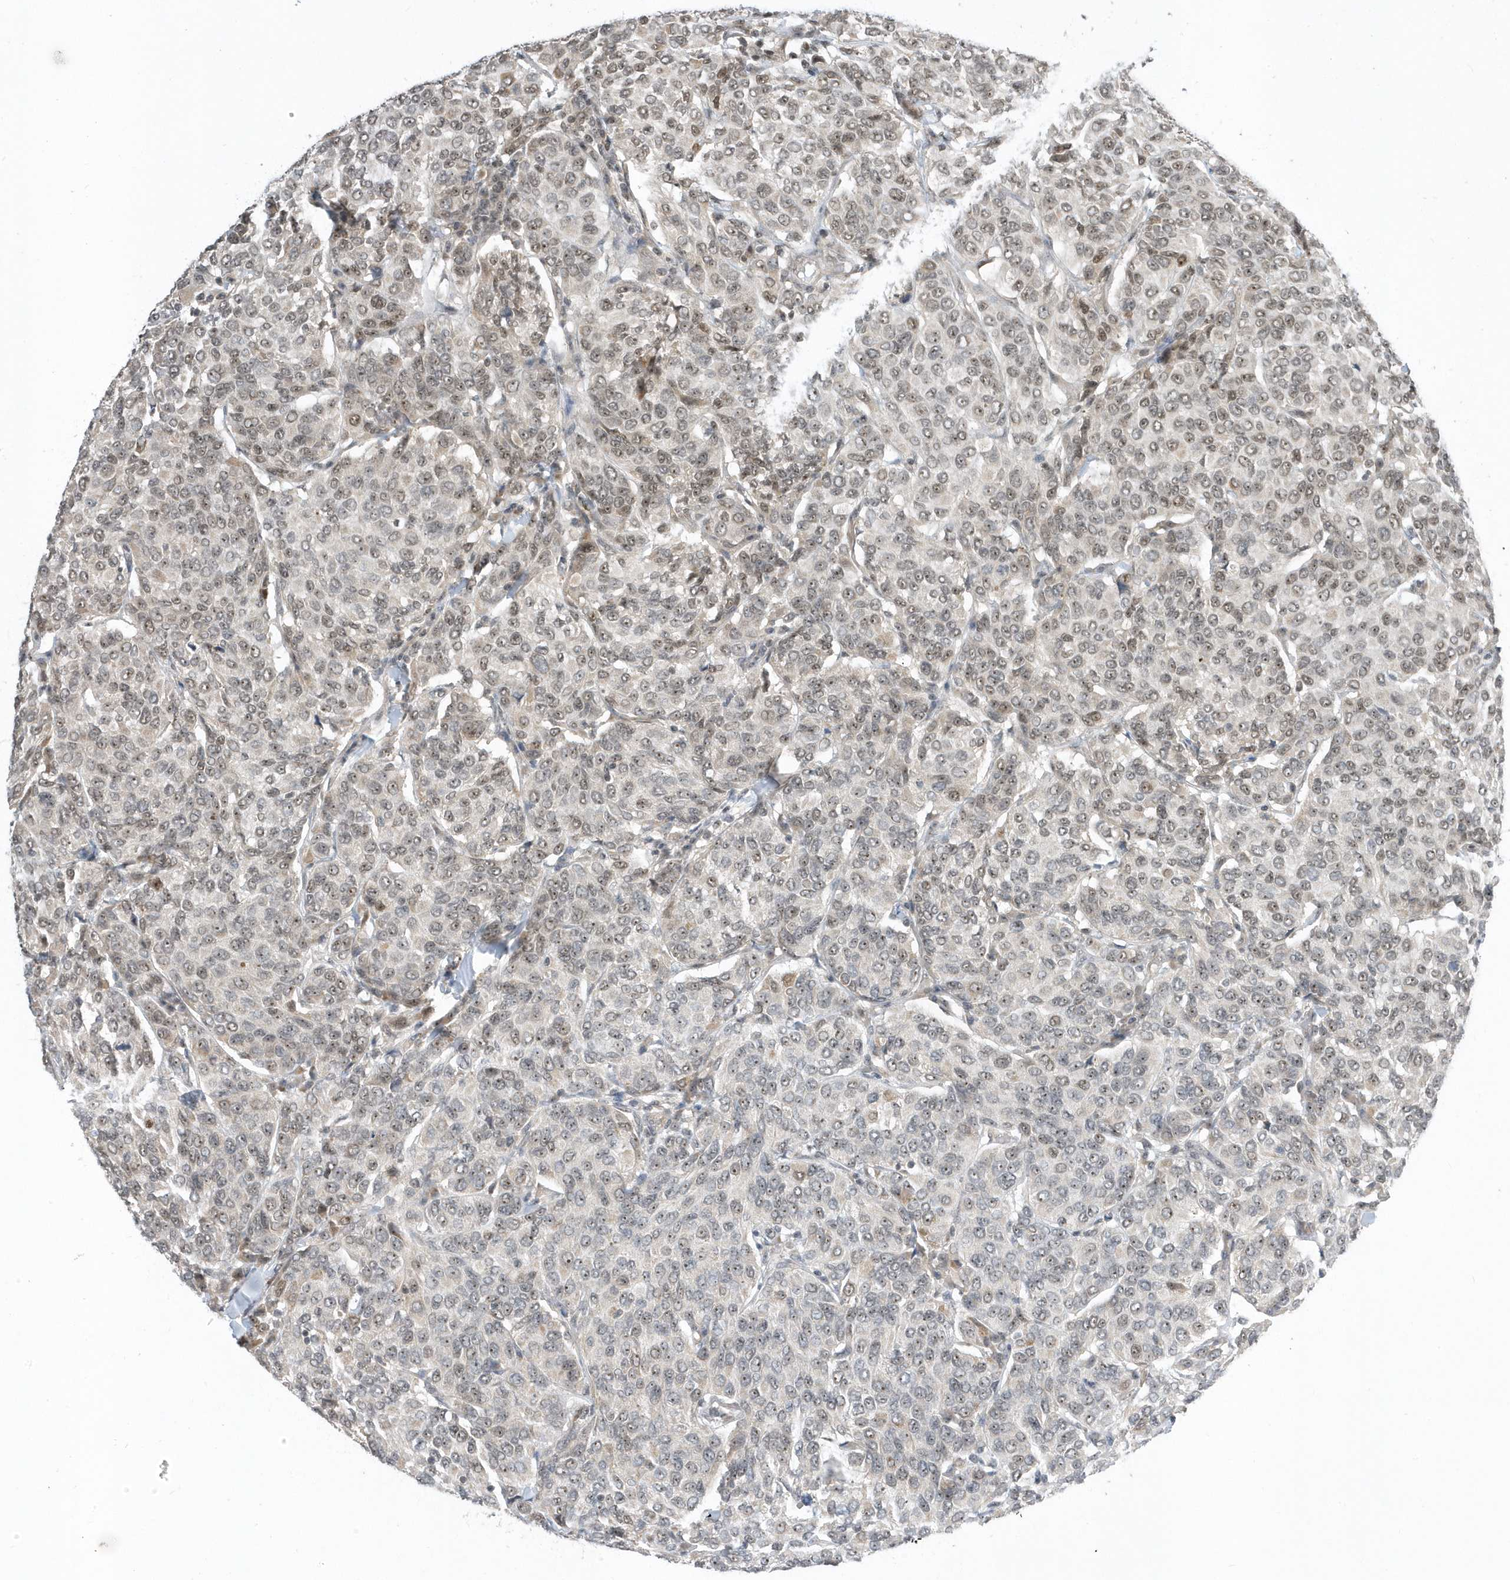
{"staining": {"intensity": "weak", "quantity": "25%-75%", "location": "nuclear"}, "tissue": "breast cancer", "cell_type": "Tumor cells", "image_type": "cancer", "snomed": [{"axis": "morphology", "description": "Duct carcinoma"}, {"axis": "topography", "description": "Breast"}], "caption": "Immunohistochemical staining of human breast cancer (intraductal carcinoma) displays weak nuclear protein staining in approximately 25%-75% of tumor cells.", "gene": "ZNF740", "patient": {"sex": "female", "age": 55}}